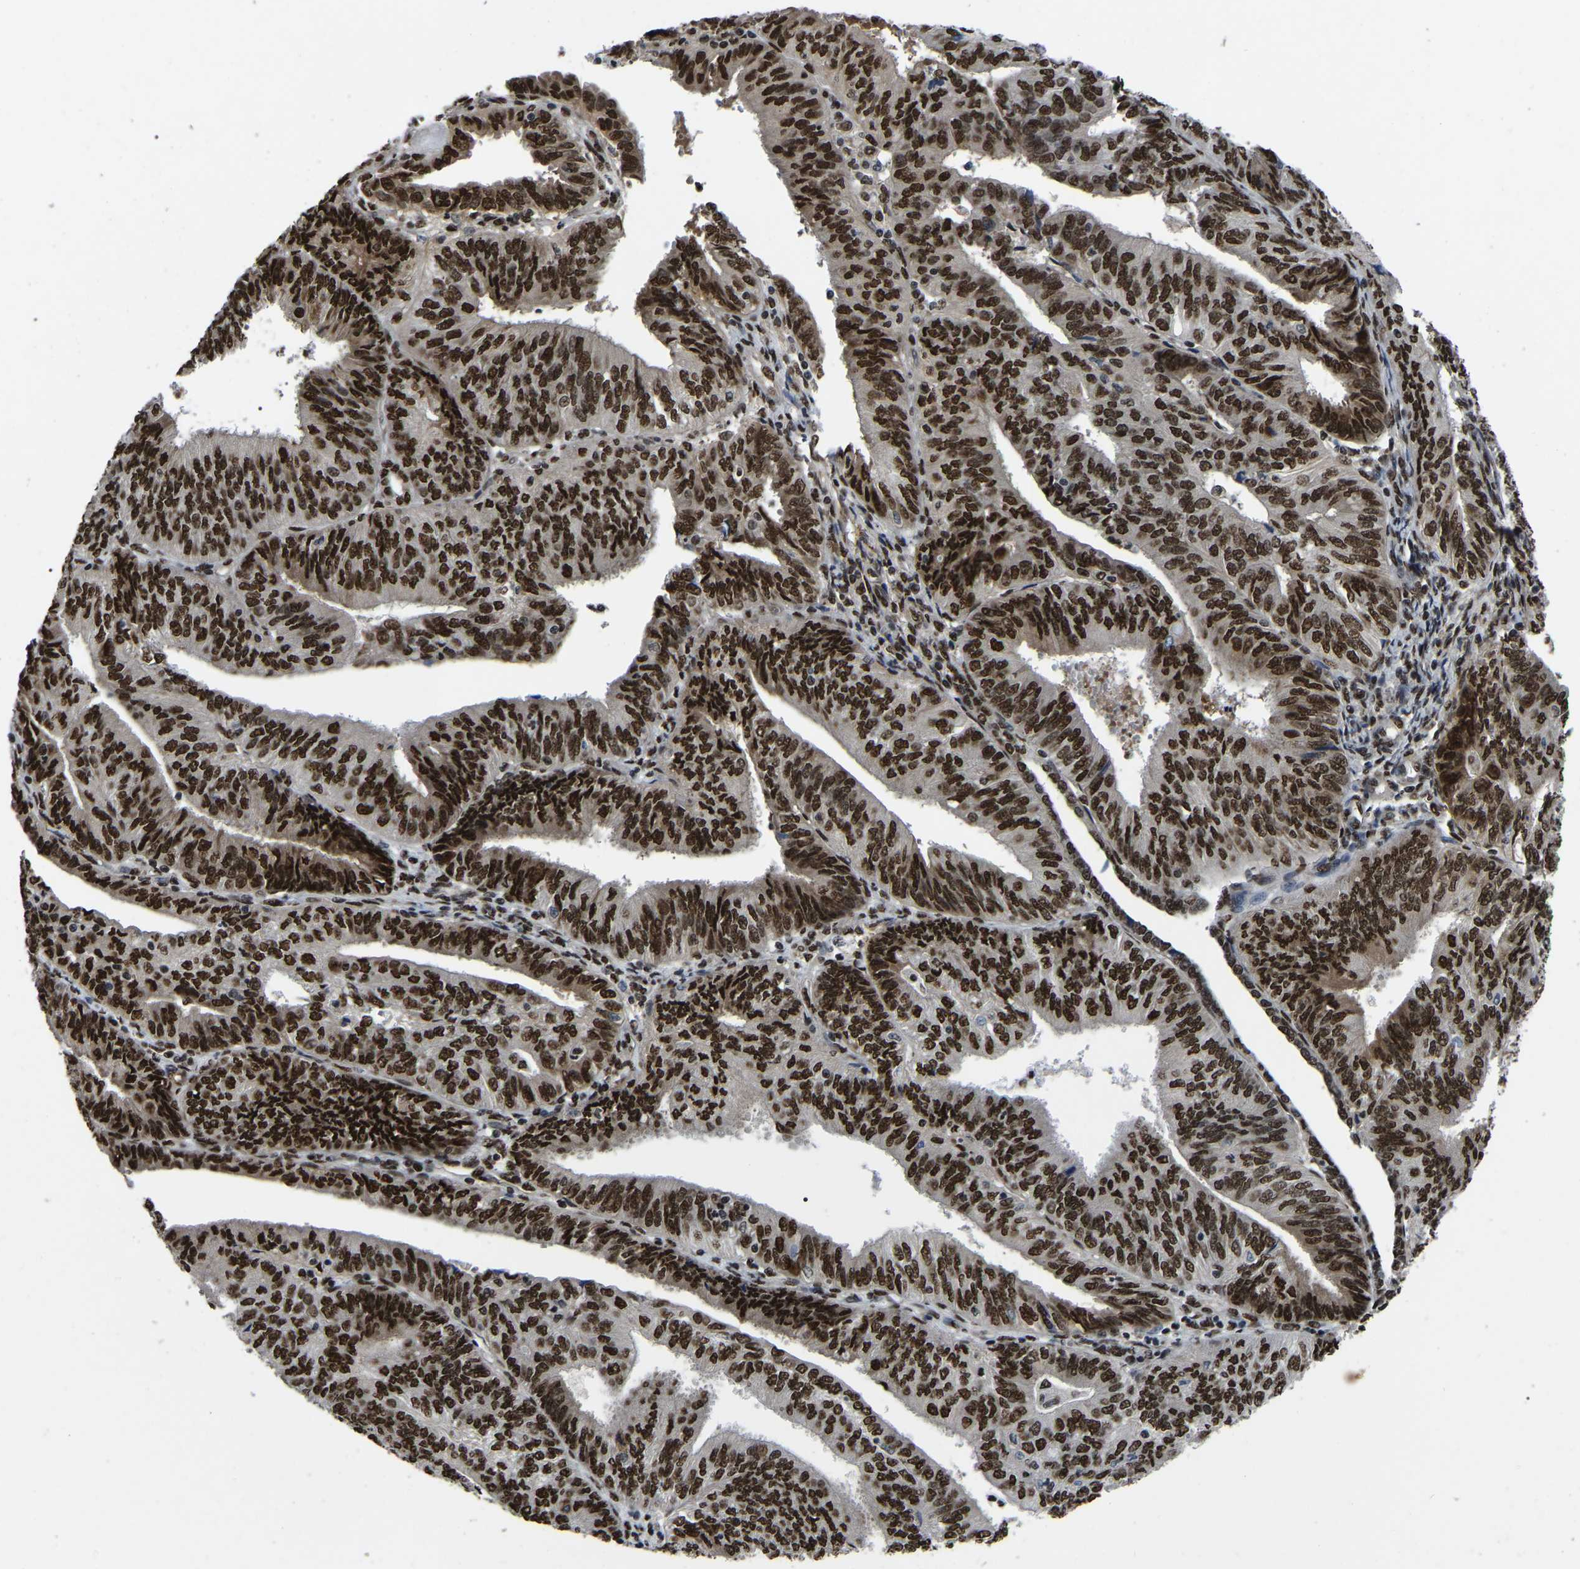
{"staining": {"intensity": "strong", "quantity": ">75%", "location": "nuclear"}, "tissue": "endometrial cancer", "cell_type": "Tumor cells", "image_type": "cancer", "snomed": [{"axis": "morphology", "description": "Adenocarcinoma, NOS"}, {"axis": "topography", "description": "Endometrium"}], "caption": "Immunohistochemical staining of endometrial cancer shows high levels of strong nuclear protein positivity in about >75% of tumor cells.", "gene": "TRIM35", "patient": {"sex": "female", "age": 58}}